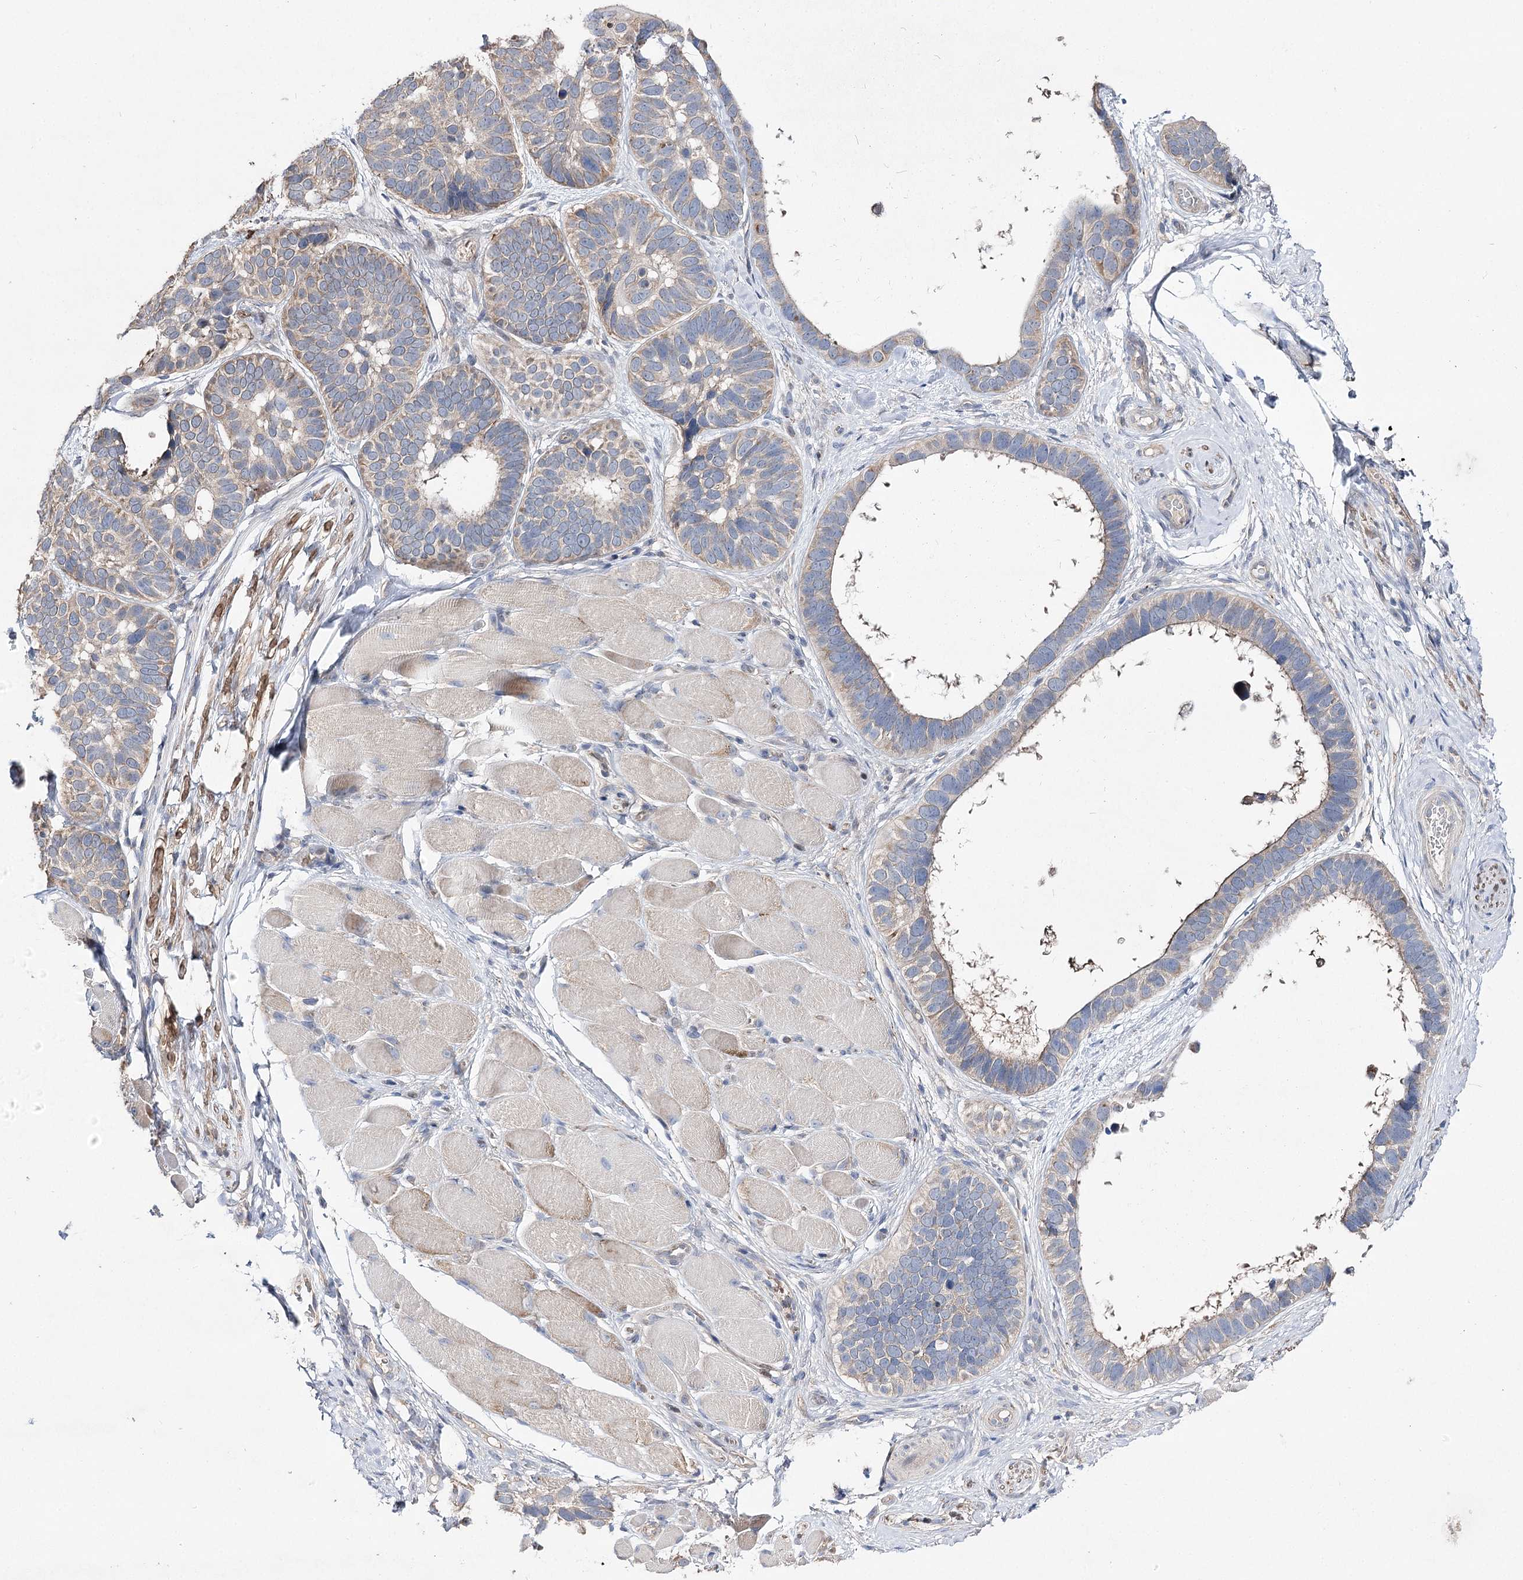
{"staining": {"intensity": "weak", "quantity": "25%-75%", "location": "cytoplasmic/membranous"}, "tissue": "skin cancer", "cell_type": "Tumor cells", "image_type": "cancer", "snomed": [{"axis": "morphology", "description": "Basal cell carcinoma"}, {"axis": "topography", "description": "Skin"}], "caption": "This histopathology image shows immunohistochemistry (IHC) staining of human skin cancer, with low weak cytoplasmic/membranous expression in about 25%-75% of tumor cells.", "gene": "AURKC", "patient": {"sex": "male", "age": 62}}